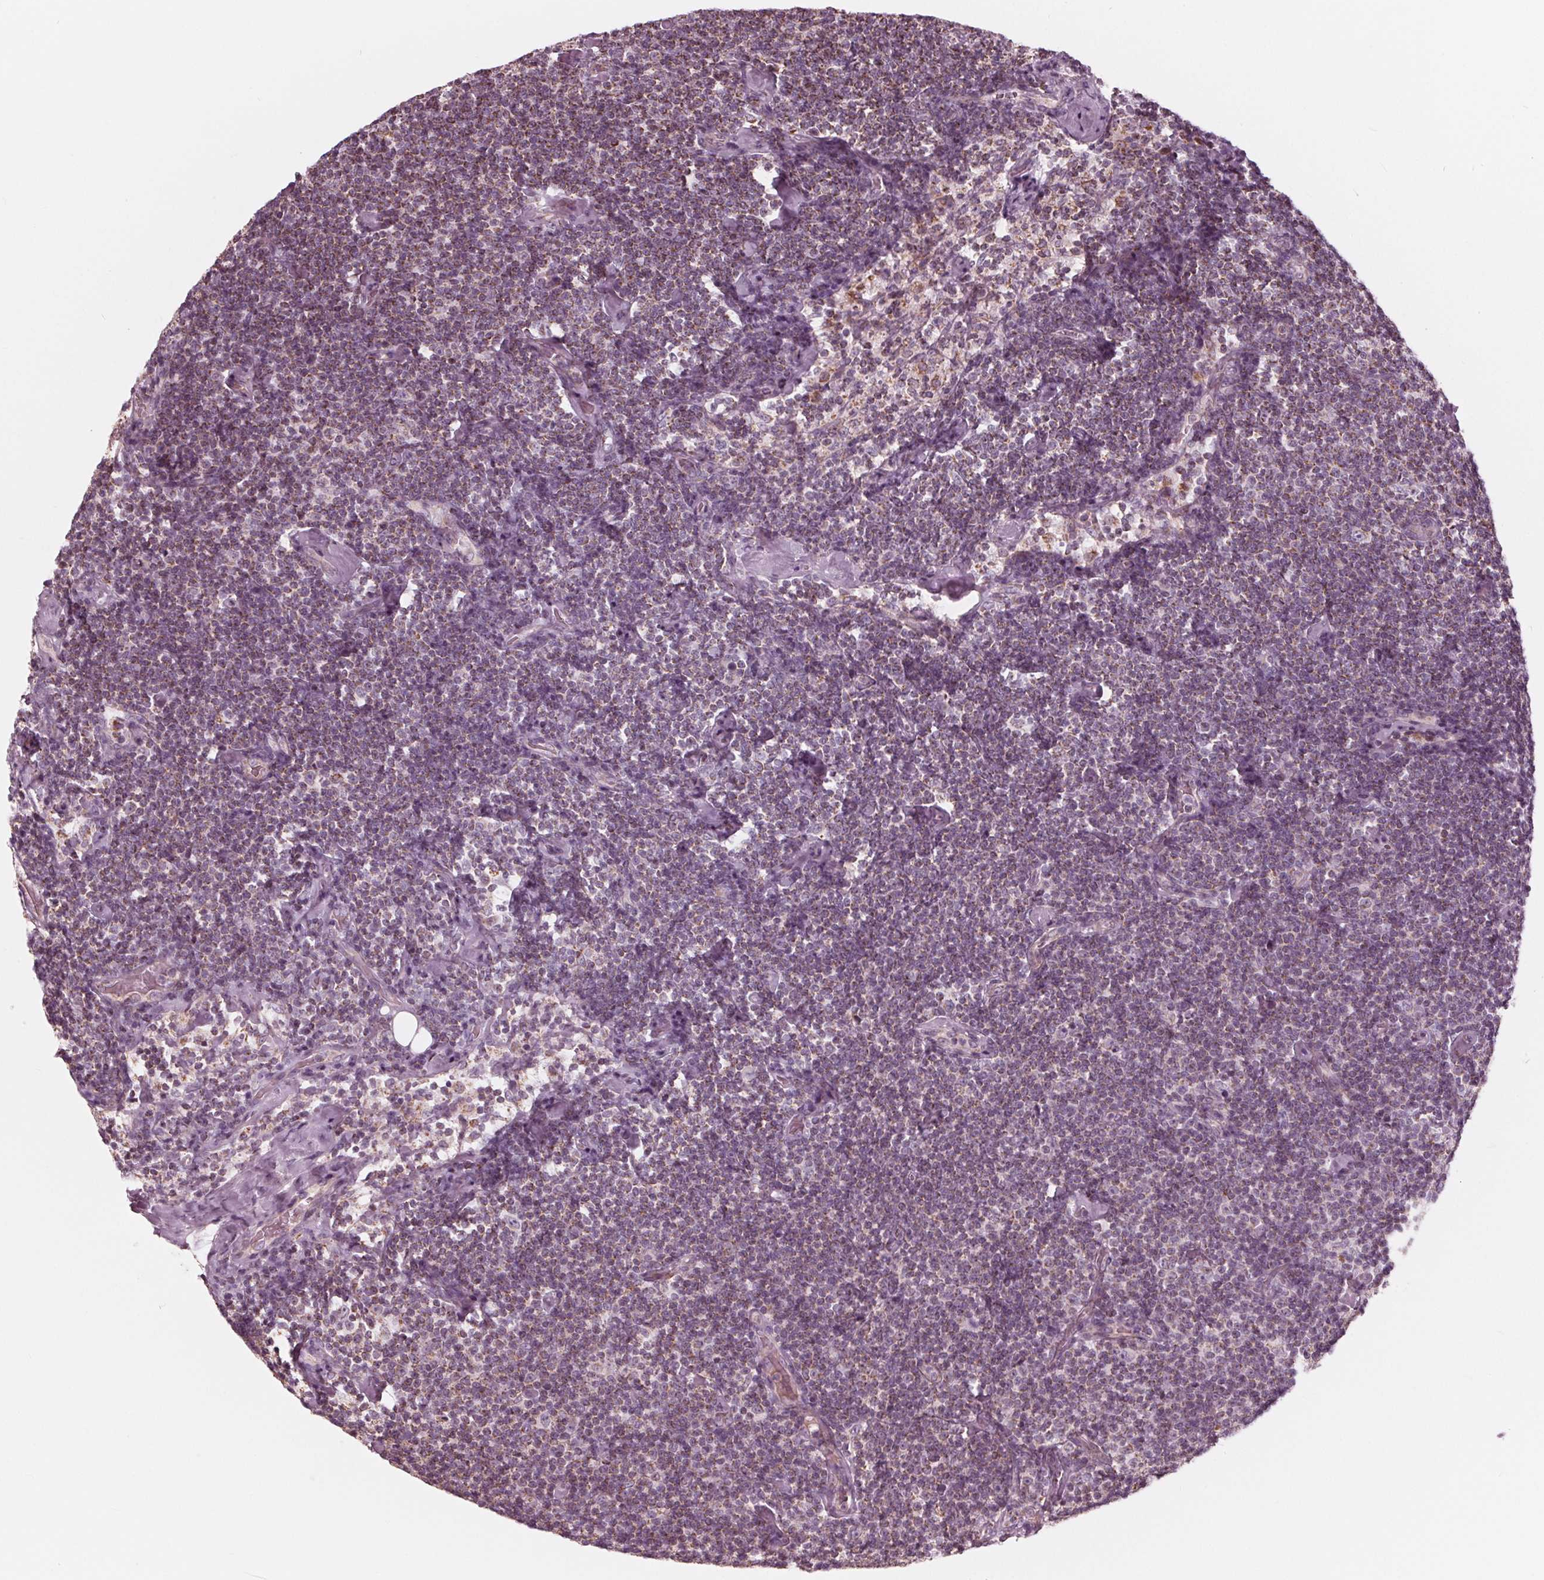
{"staining": {"intensity": "negative", "quantity": "none", "location": "none"}, "tissue": "lymphoma", "cell_type": "Tumor cells", "image_type": "cancer", "snomed": [{"axis": "morphology", "description": "Malignant lymphoma, non-Hodgkin's type, Low grade"}, {"axis": "topography", "description": "Lymph node"}], "caption": "The immunohistochemistry photomicrograph has no significant positivity in tumor cells of lymphoma tissue. (DAB IHC, high magnification).", "gene": "DCAF4L2", "patient": {"sex": "male", "age": 81}}